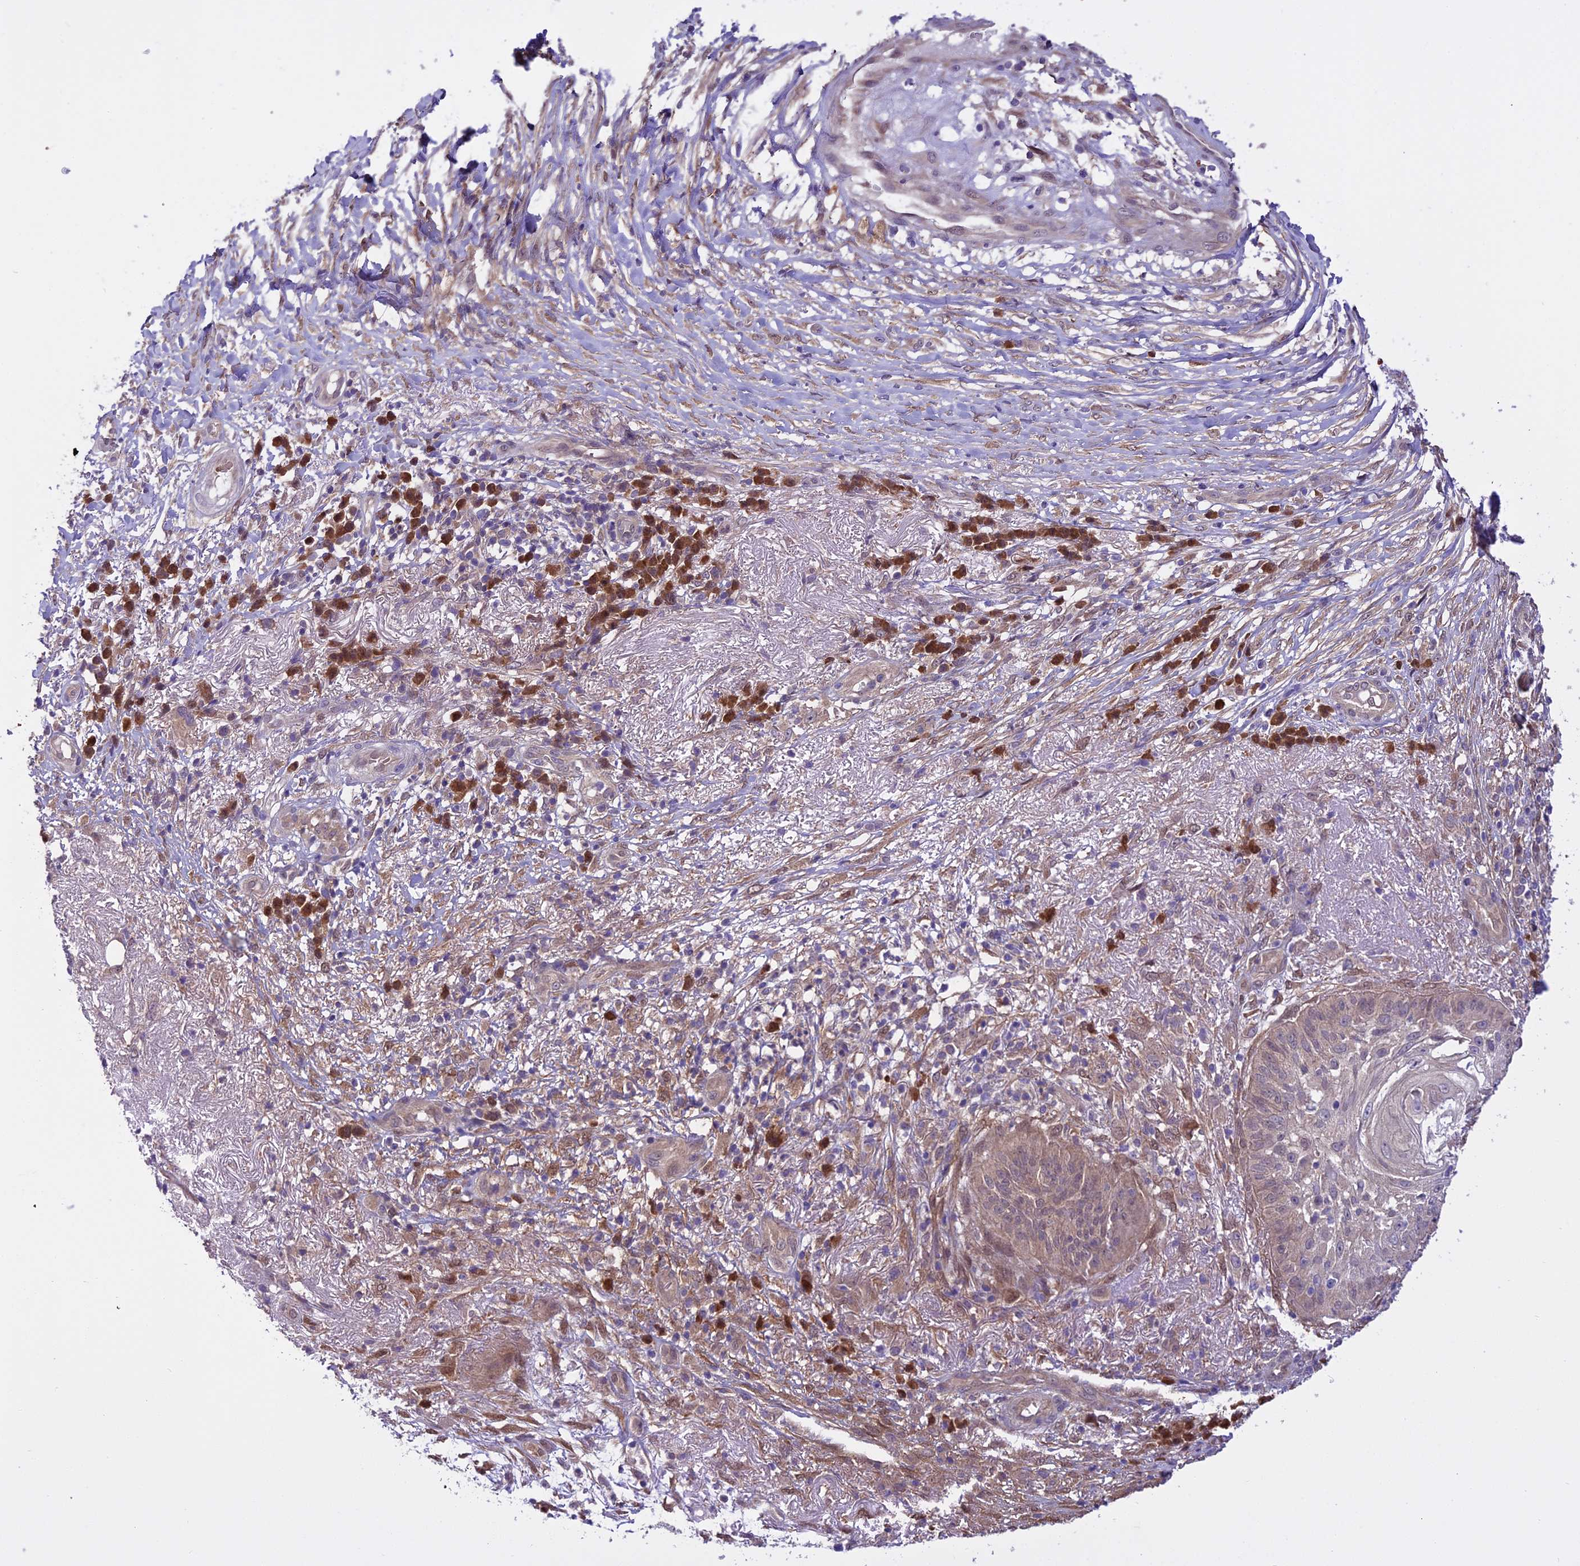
{"staining": {"intensity": "weak", "quantity": "<25%", "location": "cytoplasmic/membranous"}, "tissue": "skin cancer", "cell_type": "Tumor cells", "image_type": "cancer", "snomed": [{"axis": "morphology", "description": "Squamous cell carcinoma, NOS"}, {"axis": "topography", "description": "Skin"}], "caption": "This is a photomicrograph of immunohistochemistry (IHC) staining of skin cancer, which shows no expression in tumor cells.", "gene": "BORCS6", "patient": {"sex": "male", "age": 70}}